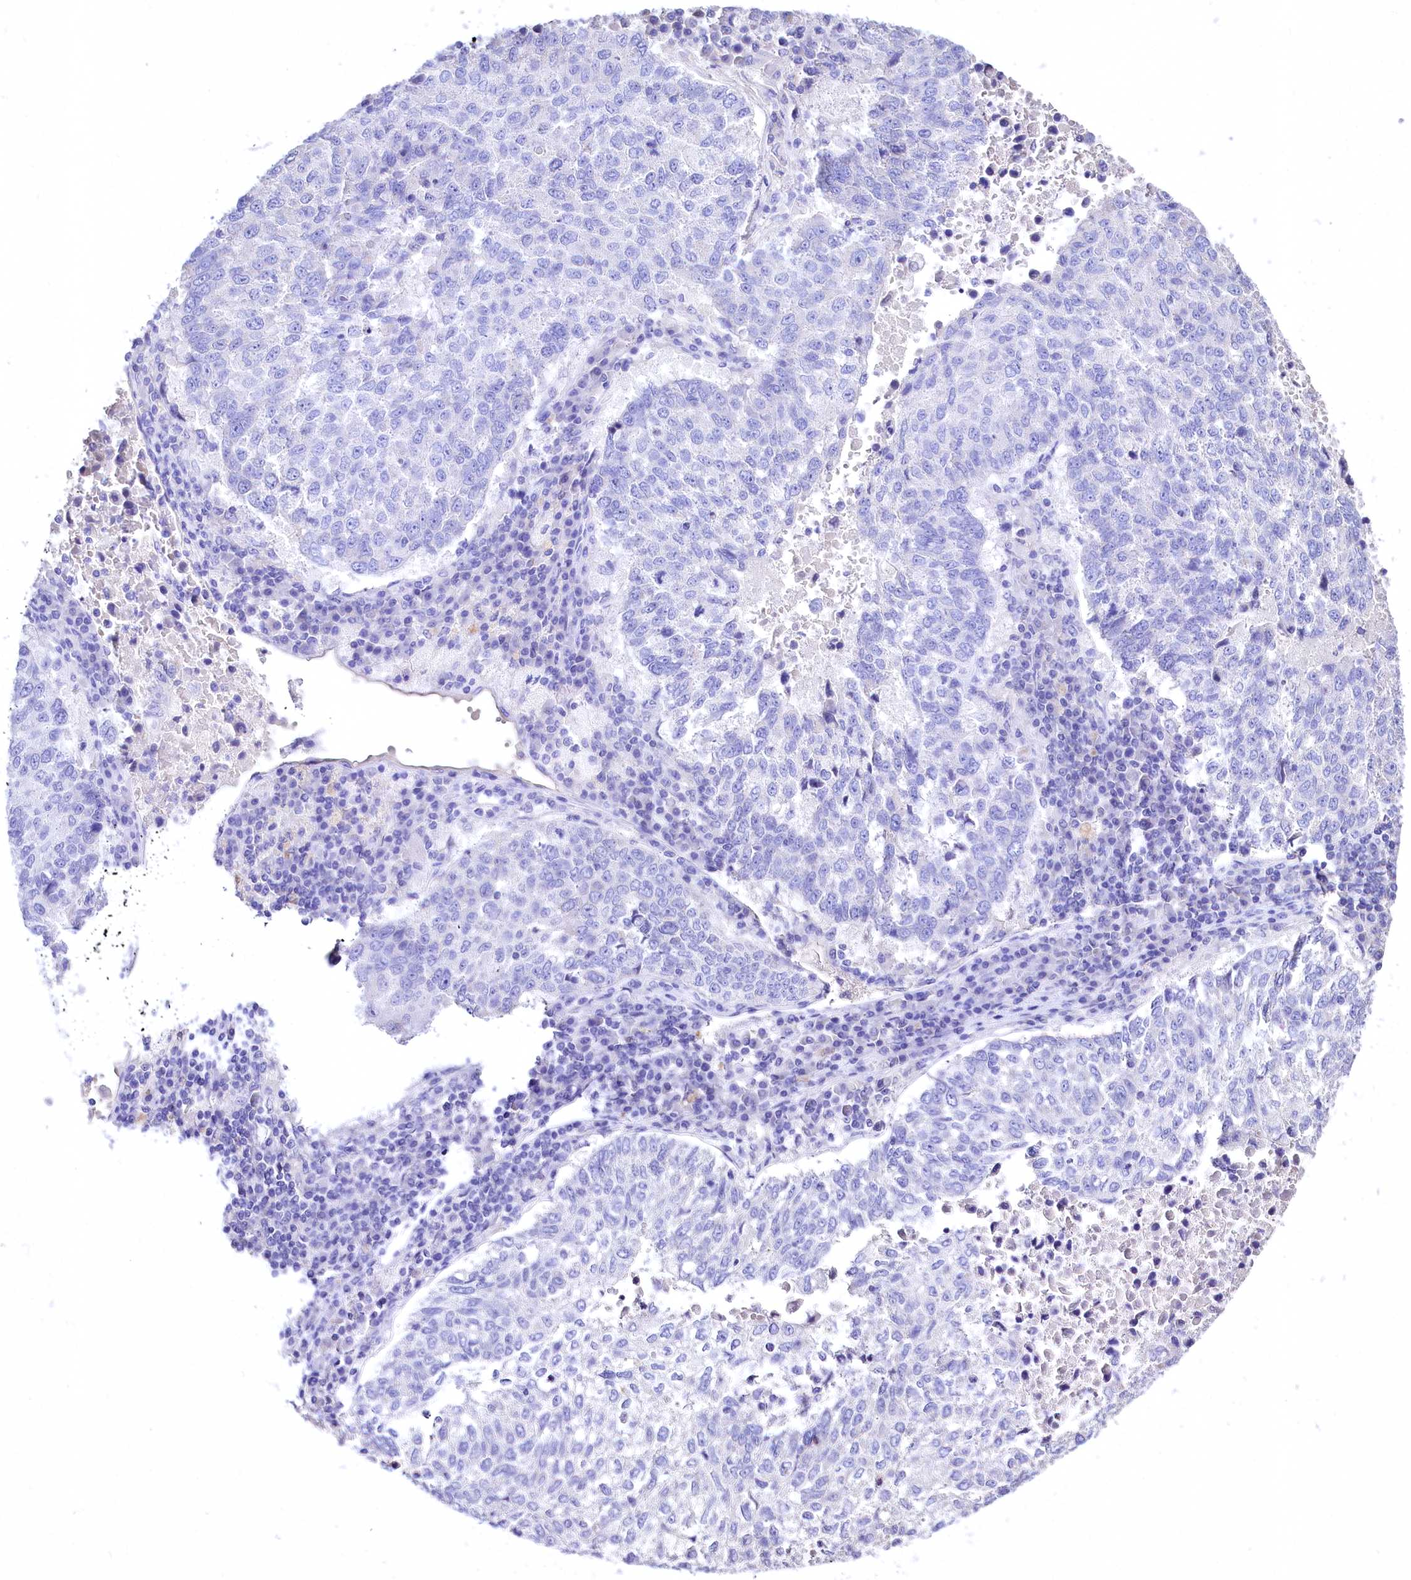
{"staining": {"intensity": "negative", "quantity": "none", "location": "none"}, "tissue": "lung cancer", "cell_type": "Tumor cells", "image_type": "cancer", "snomed": [{"axis": "morphology", "description": "Squamous cell carcinoma, NOS"}, {"axis": "topography", "description": "Lung"}], "caption": "Immunohistochemistry (IHC) histopathology image of neoplastic tissue: human lung squamous cell carcinoma stained with DAB (3,3'-diaminobenzidine) shows no significant protein staining in tumor cells.", "gene": "A2ML1", "patient": {"sex": "male", "age": 73}}